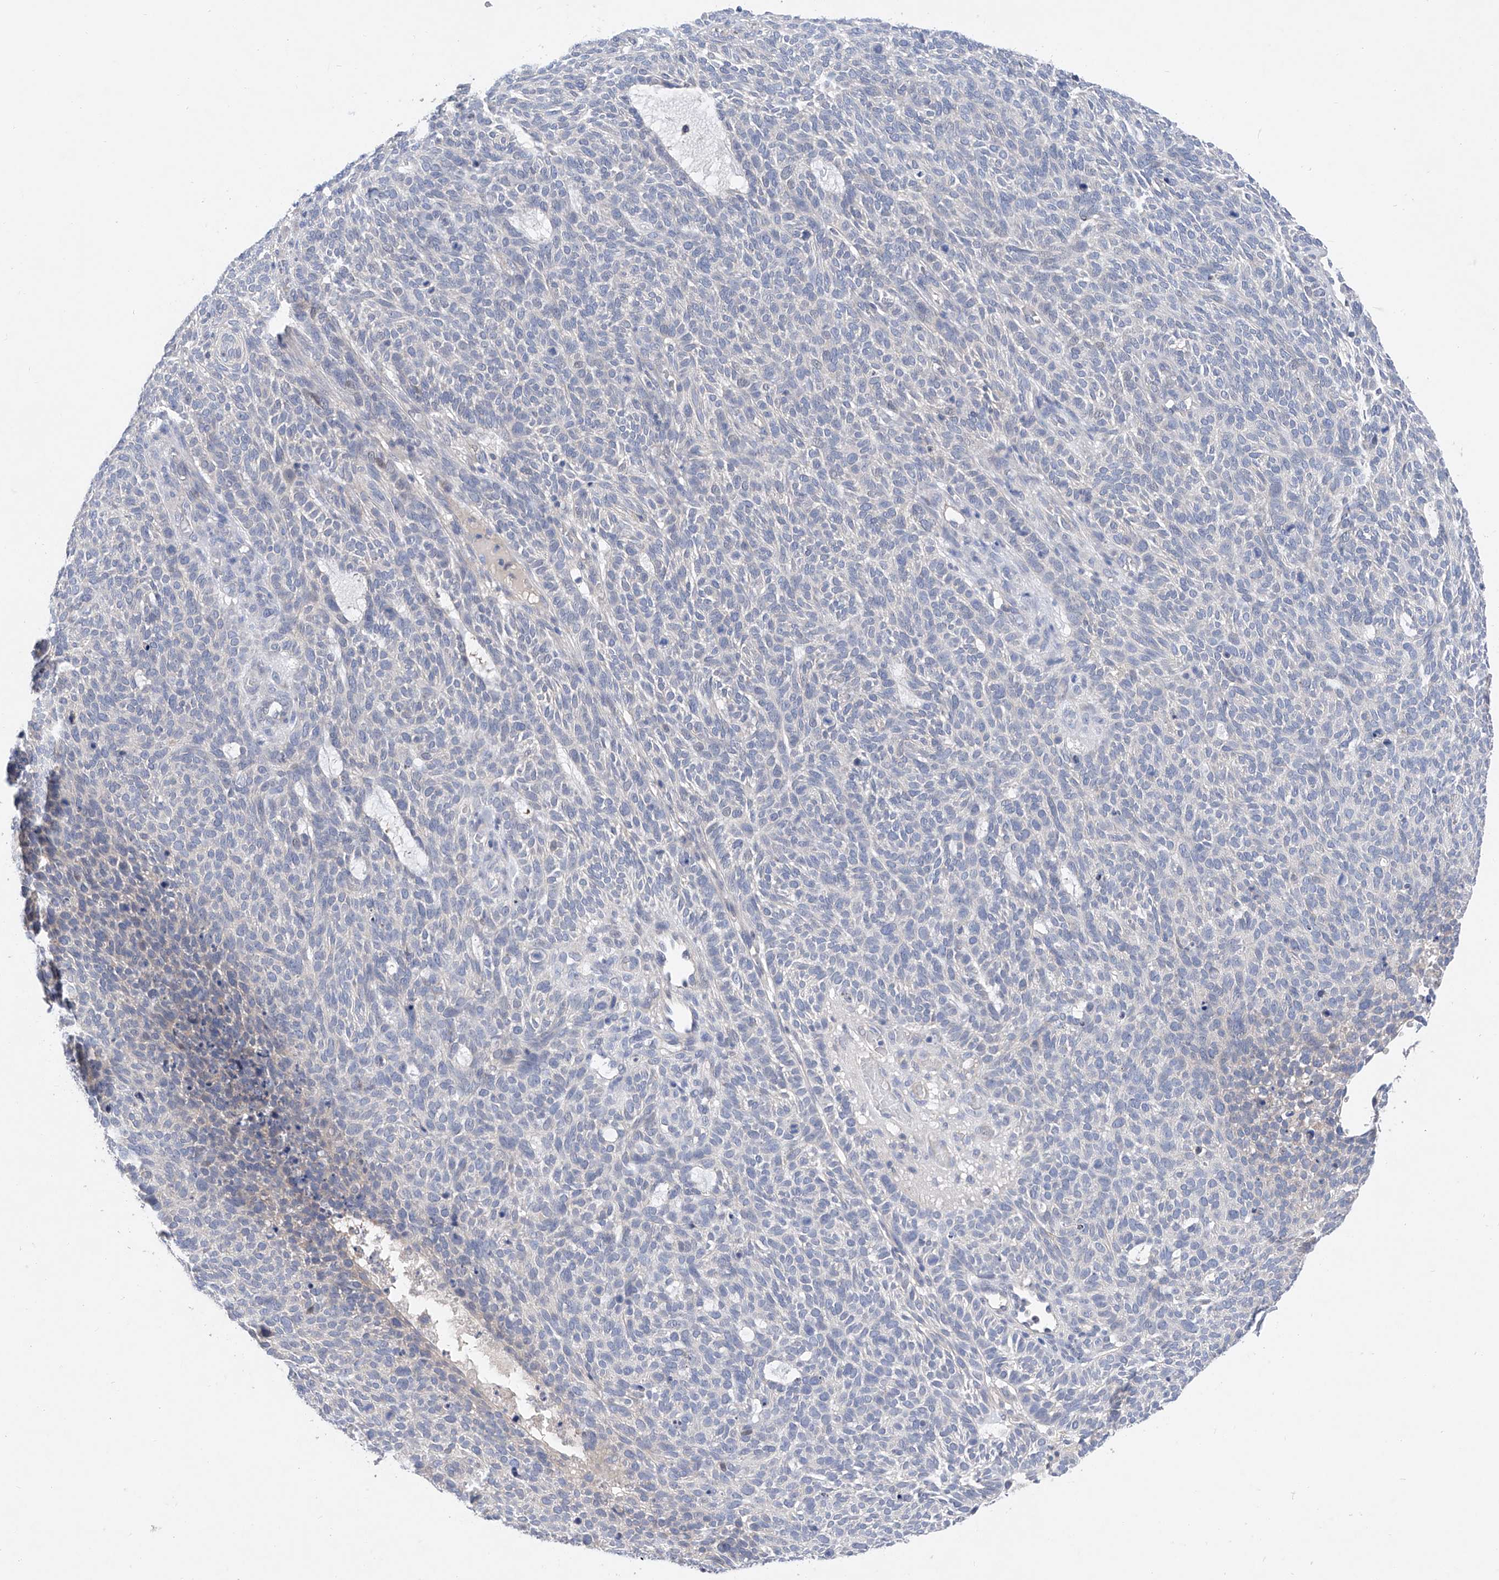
{"staining": {"intensity": "negative", "quantity": "none", "location": "none"}, "tissue": "skin cancer", "cell_type": "Tumor cells", "image_type": "cancer", "snomed": [{"axis": "morphology", "description": "Squamous cell carcinoma, NOS"}, {"axis": "topography", "description": "Skin"}], "caption": "The micrograph exhibits no significant positivity in tumor cells of skin squamous cell carcinoma. The staining was performed using DAB to visualize the protein expression in brown, while the nuclei were stained in blue with hematoxylin (Magnification: 20x).", "gene": "FUCA2", "patient": {"sex": "female", "age": 90}}